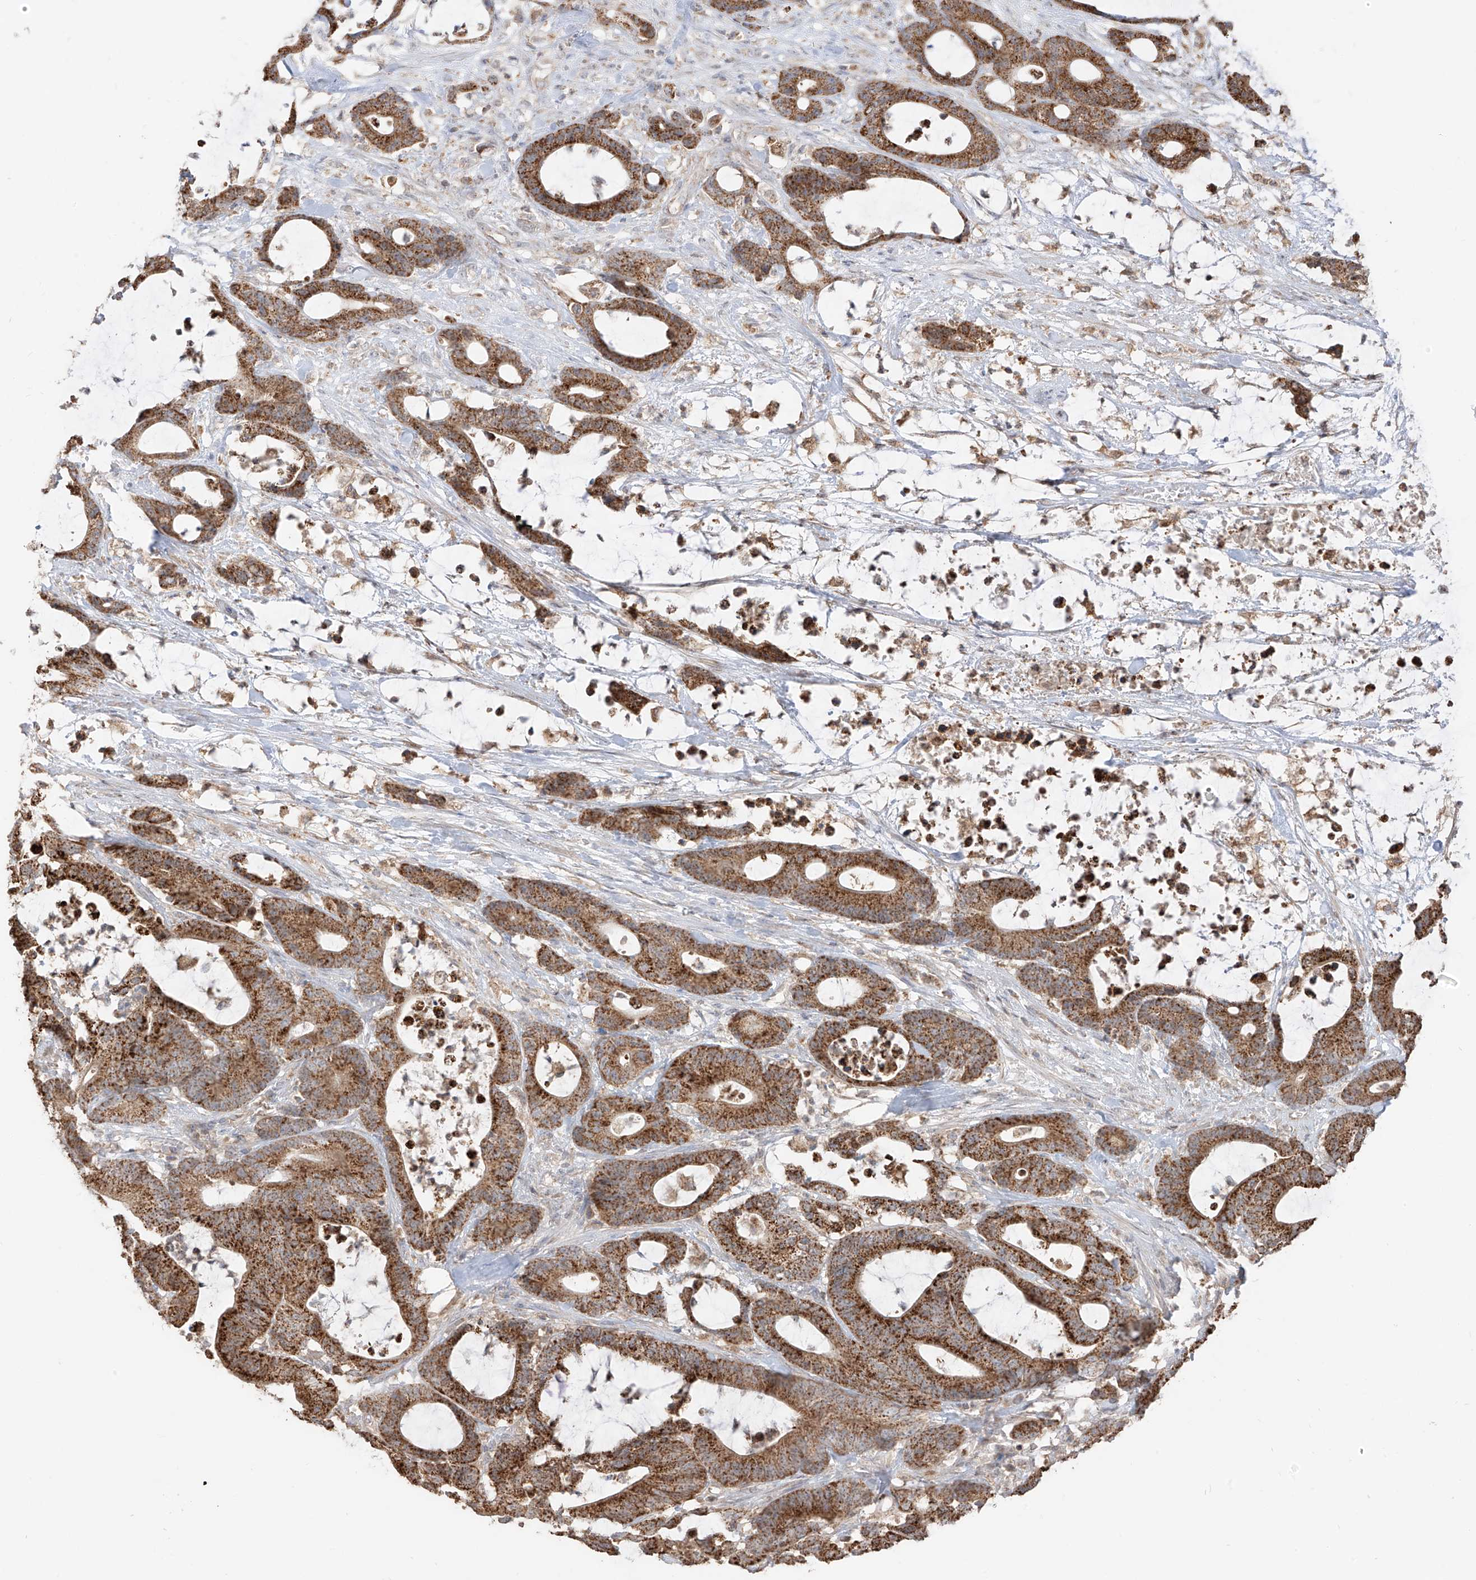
{"staining": {"intensity": "moderate", "quantity": ">75%", "location": "cytoplasmic/membranous"}, "tissue": "colorectal cancer", "cell_type": "Tumor cells", "image_type": "cancer", "snomed": [{"axis": "morphology", "description": "Adenocarcinoma, NOS"}, {"axis": "topography", "description": "Colon"}], "caption": "This histopathology image demonstrates colorectal adenocarcinoma stained with IHC to label a protein in brown. The cytoplasmic/membranous of tumor cells show moderate positivity for the protein. Nuclei are counter-stained blue.", "gene": "ETHE1", "patient": {"sex": "female", "age": 84}}